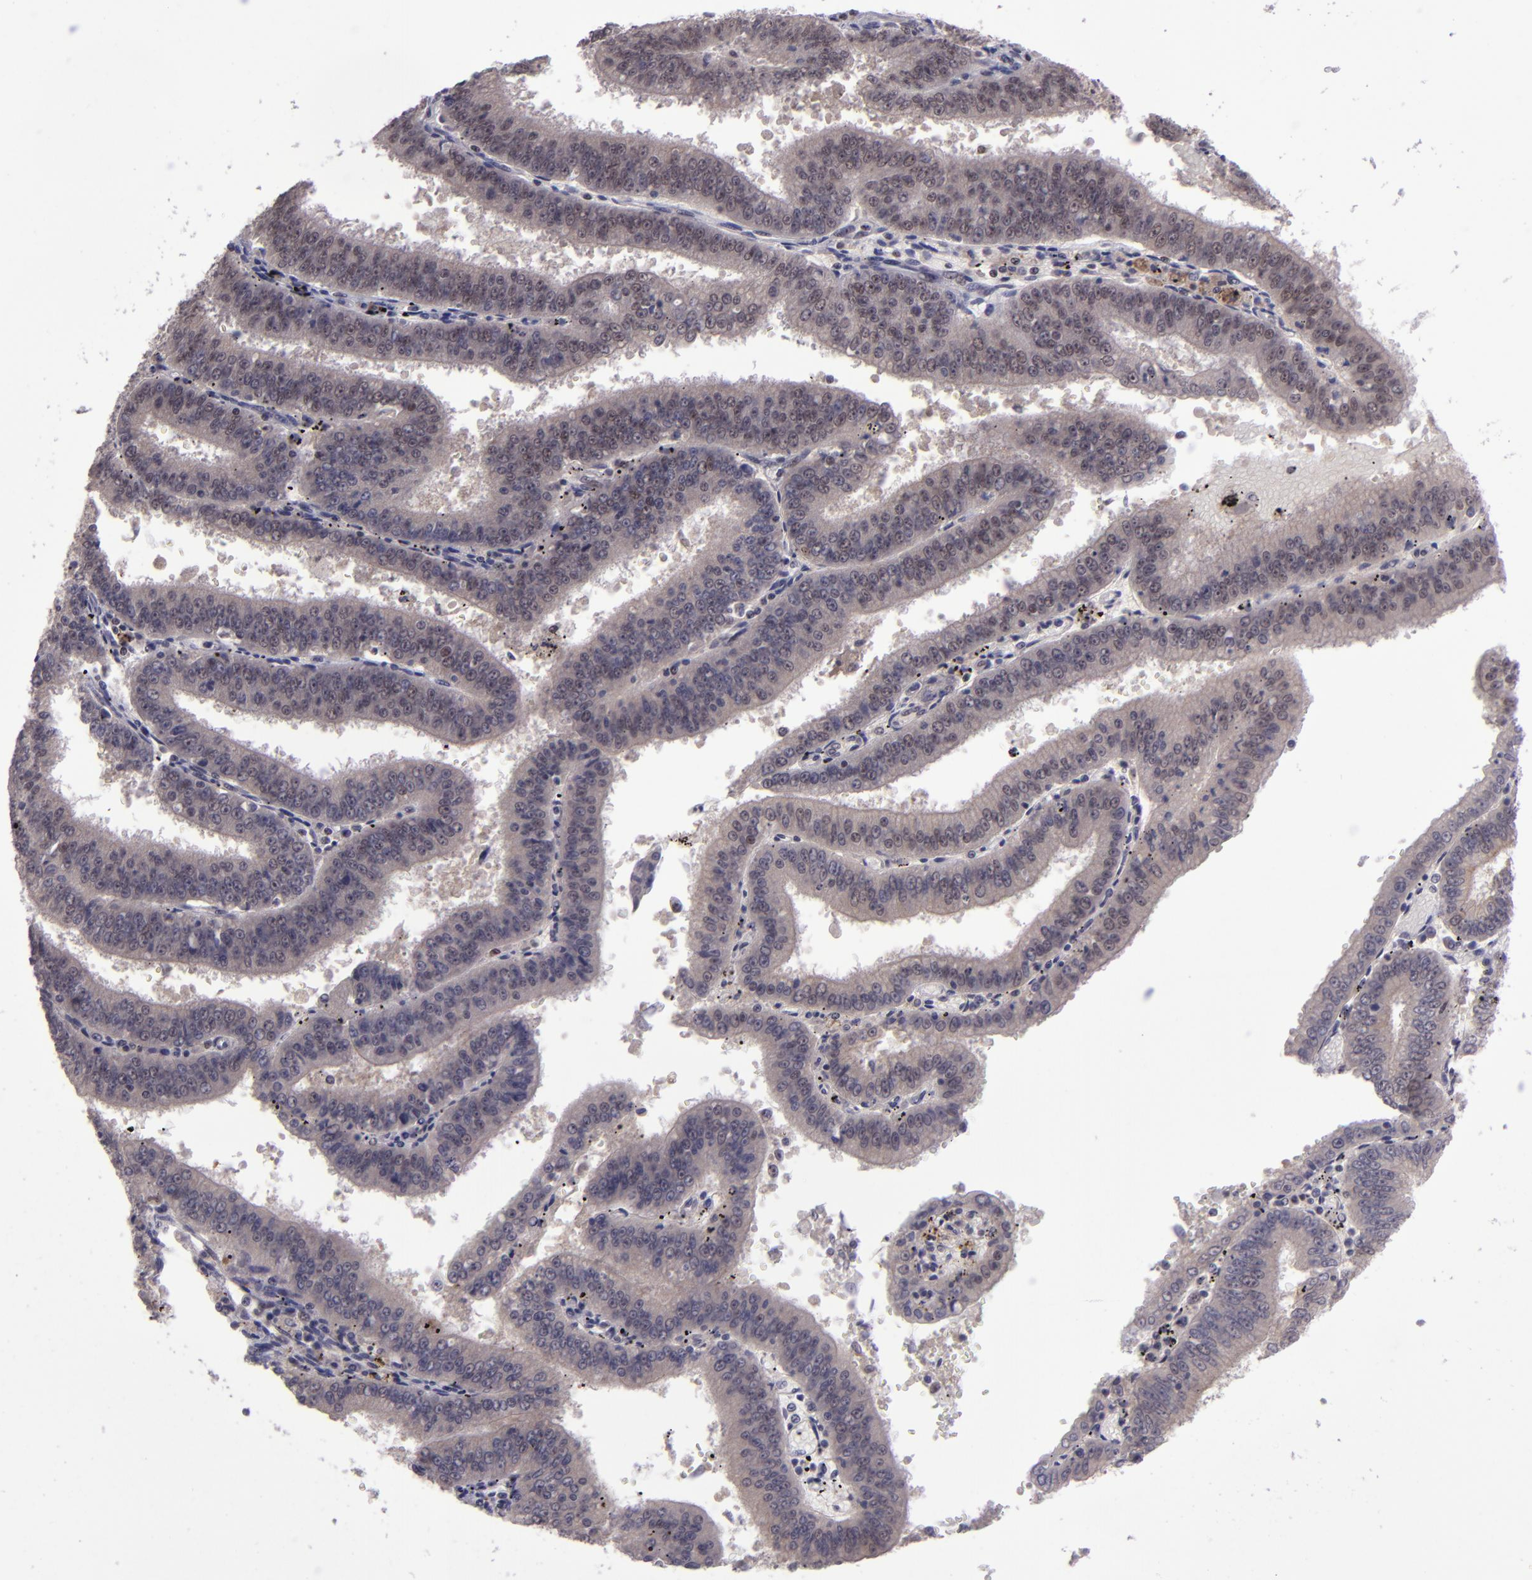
{"staining": {"intensity": "weak", "quantity": ">75%", "location": "cytoplasmic/membranous"}, "tissue": "endometrial cancer", "cell_type": "Tumor cells", "image_type": "cancer", "snomed": [{"axis": "morphology", "description": "Adenocarcinoma, NOS"}, {"axis": "topography", "description": "Endometrium"}], "caption": "Brown immunohistochemical staining in endometrial cancer (adenocarcinoma) reveals weak cytoplasmic/membranous expression in about >75% of tumor cells.", "gene": "PCNX4", "patient": {"sex": "female", "age": 66}}